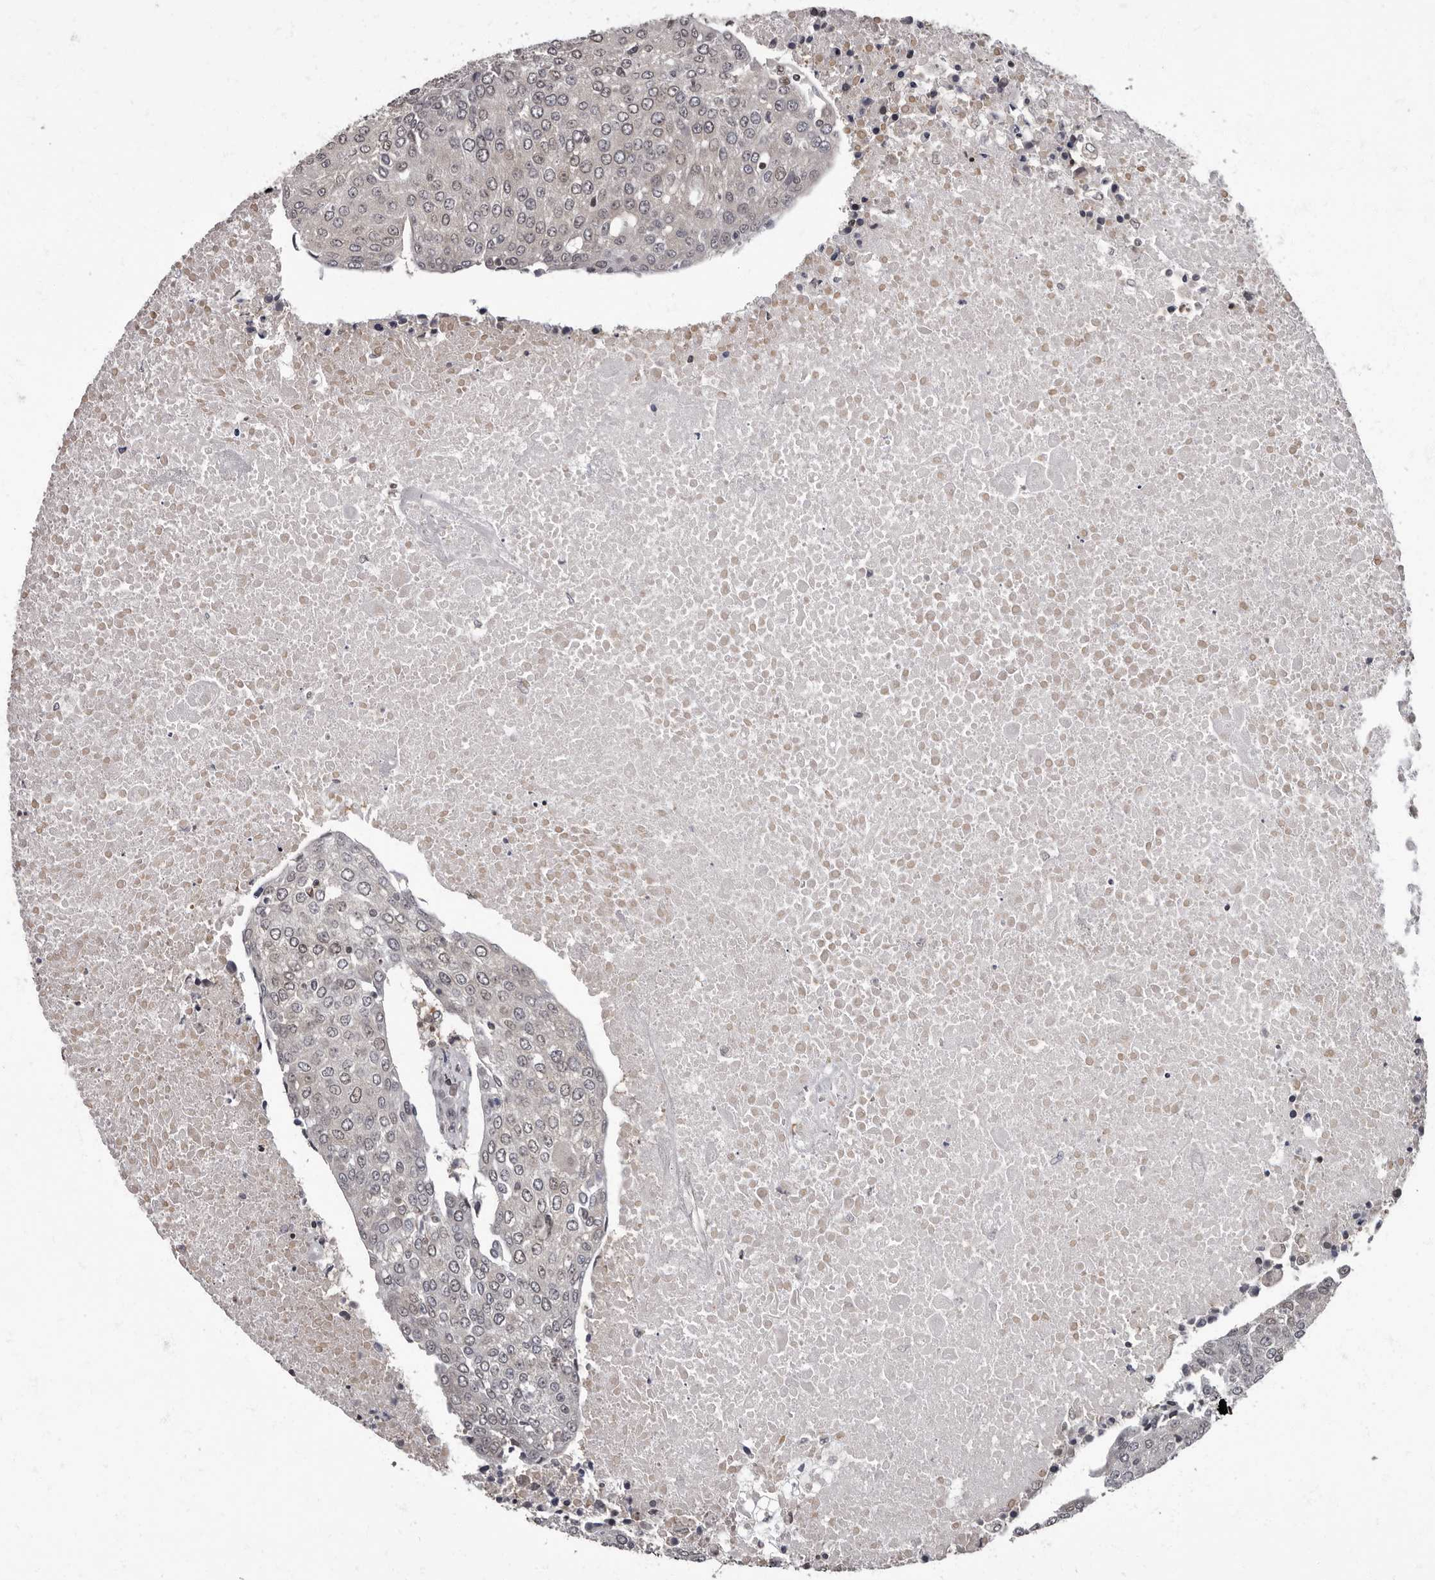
{"staining": {"intensity": "weak", "quantity": "25%-75%", "location": "nuclear"}, "tissue": "urothelial cancer", "cell_type": "Tumor cells", "image_type": "cancer", "snomed": [{"axis": "morphology", "description": "Urothelial carcinoma, High grade"}, {"axis": "topography", "description": "Urinary bladder"}], "caption": "The image exhibits staining of urothelial cancer, revealing weak nuclear protein positivity (brown color) within tumor cells.", "gene": "C1orf50", "patient": {"sex": "female", "age": 85}}